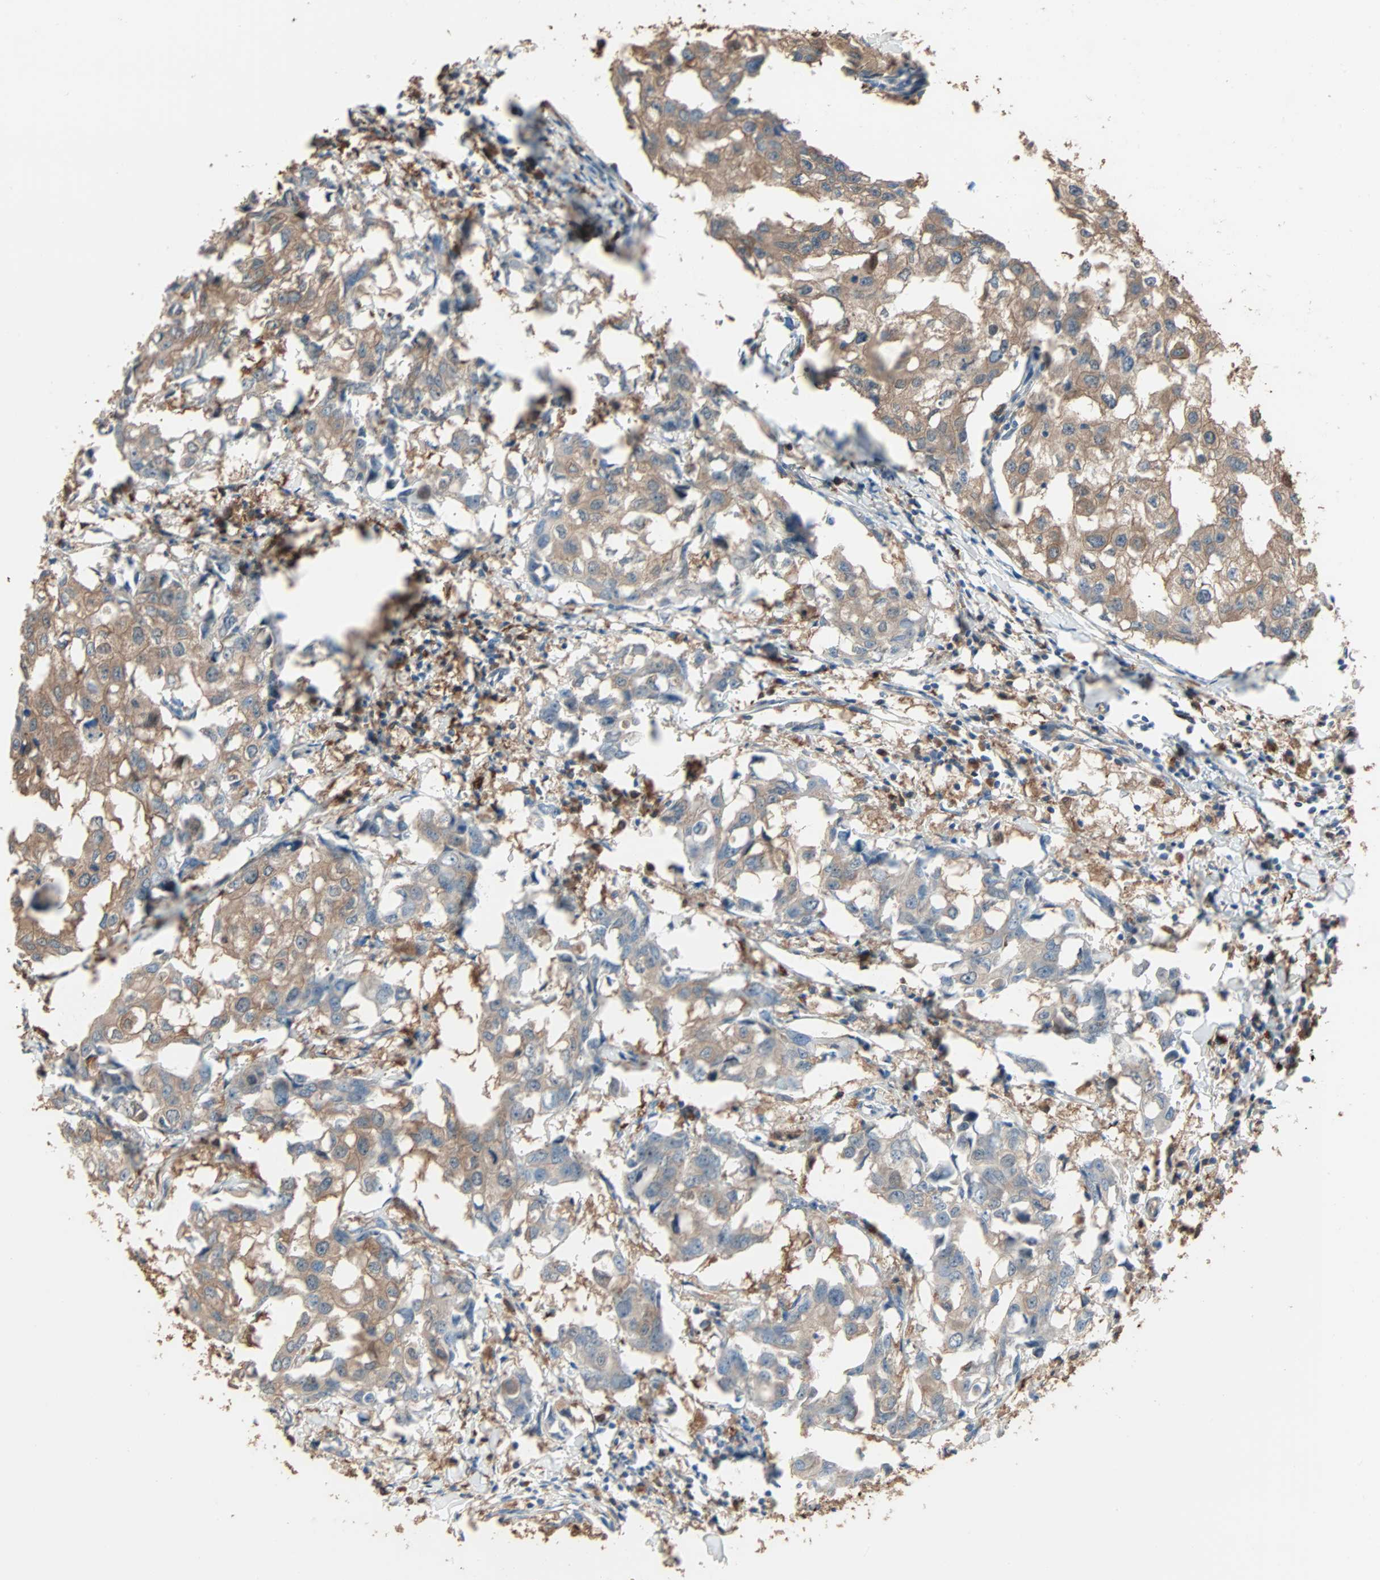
{"staining": {"intensity": "moderate", "quantity": ">75%", "location": "cytoplasmic/membranous"}, "tissue": "breast cancer", "cell_type": "Tumor cells", "image_type": "cancer", "snomed": [{"axis": "morphology", "description": "Duct carcinoma"}, {"axis": "topography", "description": "Breast"}], "caption": "Immunohistochemical staining of human breast cancer displays moderate cytoplasmic/membranous protein expression in approximately >75% of tumor cells.", "gene": "PRDX1", "patient": {"sex": "female", "age": 27}}